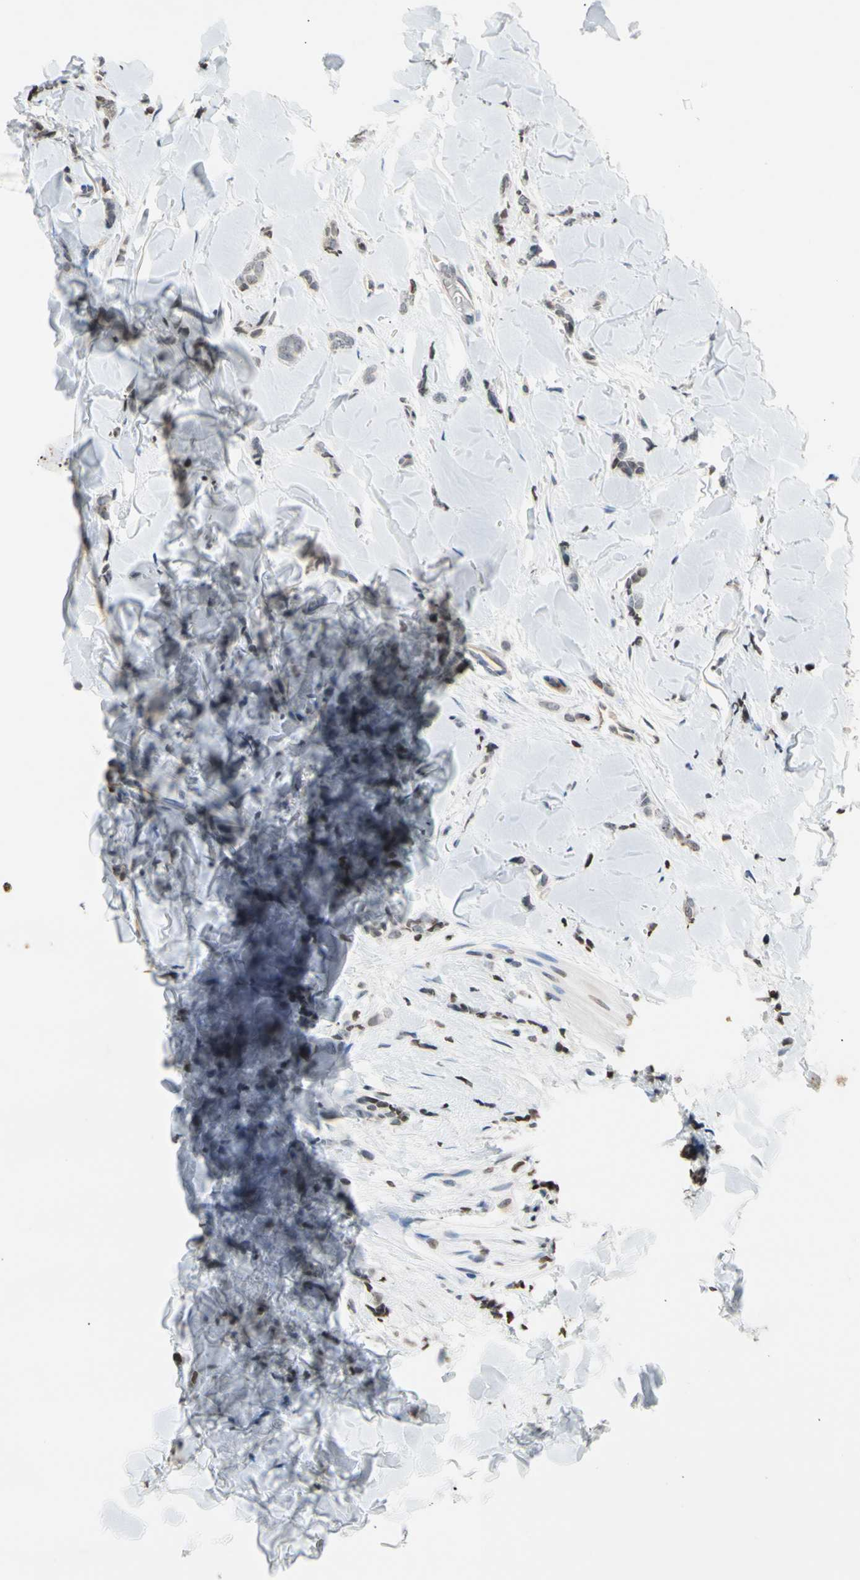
{"staining": {"intensity": "weak", "quantity": "25%-75%", "location": "cytoplasmic/membranous"}, "tissue": "breast cancer", "cell_type": "Tumor cells", "image_type": "cancer", "snomed": [{"axis": "morphology", "description": "Lobular carcinoma"}, {"axis": "topography", "description": "Skin"}, {"axis": "topography", "description": "Breast"}], "caption": "Immunohistochemistry image of breast lobular carcinoma stained for a protein (brown), which exhibits low levels of weak cytoplasmic/membranous expression in approximately 25%-75% of tumor cells.", "gene": "GPX4", "patient": {"sex": "female", "age": 46}}